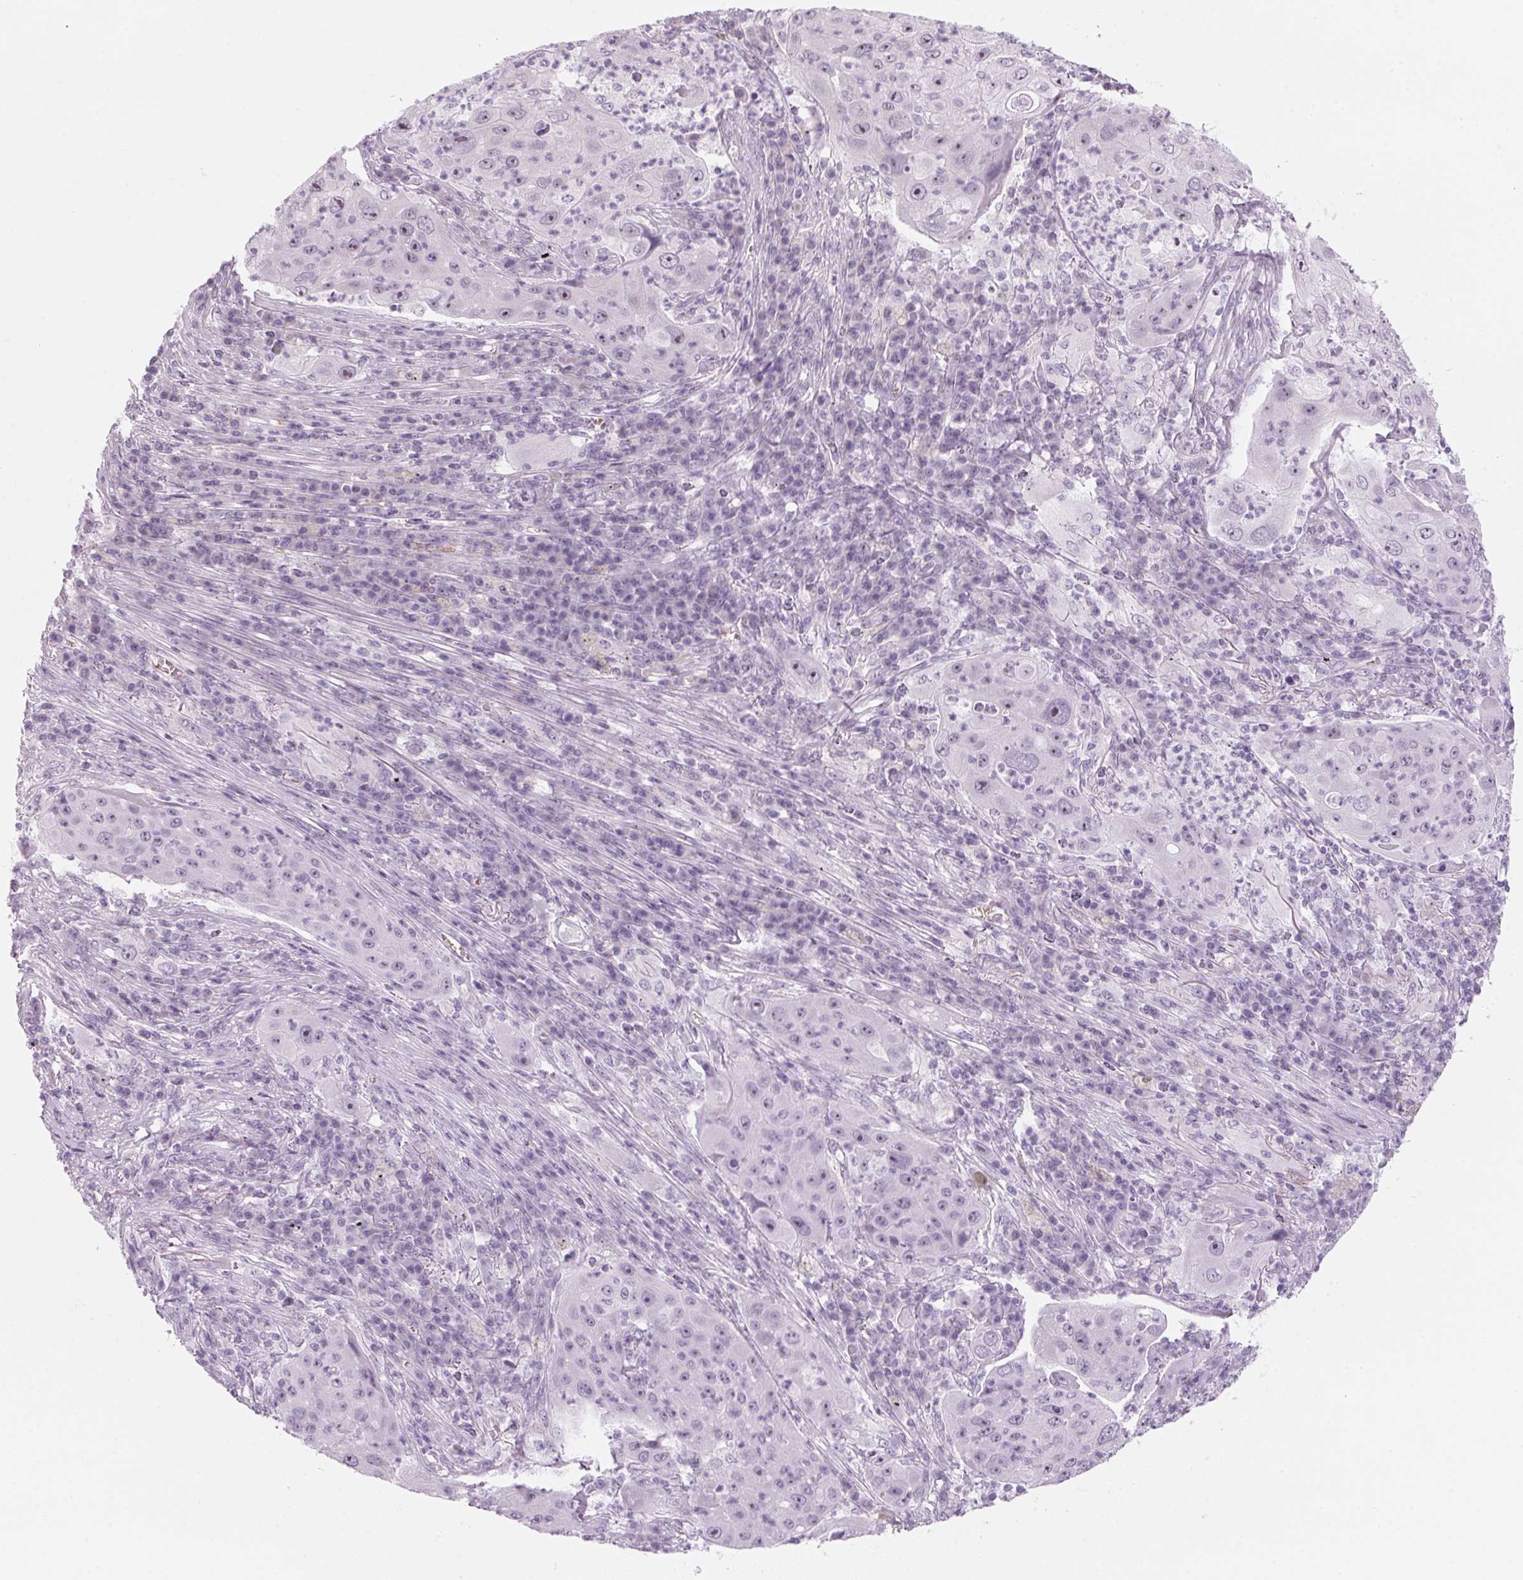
{"staining": {"intensity": "weak", "quantity": "<25%", "location": "nuclear"}, "tissue": "lung cancer", "cell_type": "Tumor cells", "image_type": "cancer", "snomed": [{"axis": "morphology", "description": "Squamous cell carcinoma, NOS"}, {"axis": "topography", "description": "Lung"}], "caption": "Immunohistochemical staining of human lung squamous cell carcinoma displays no significant expression in tumor cells.", "gene": "DNTTIP2", "patient": {"sex": "female", "age": 59}}